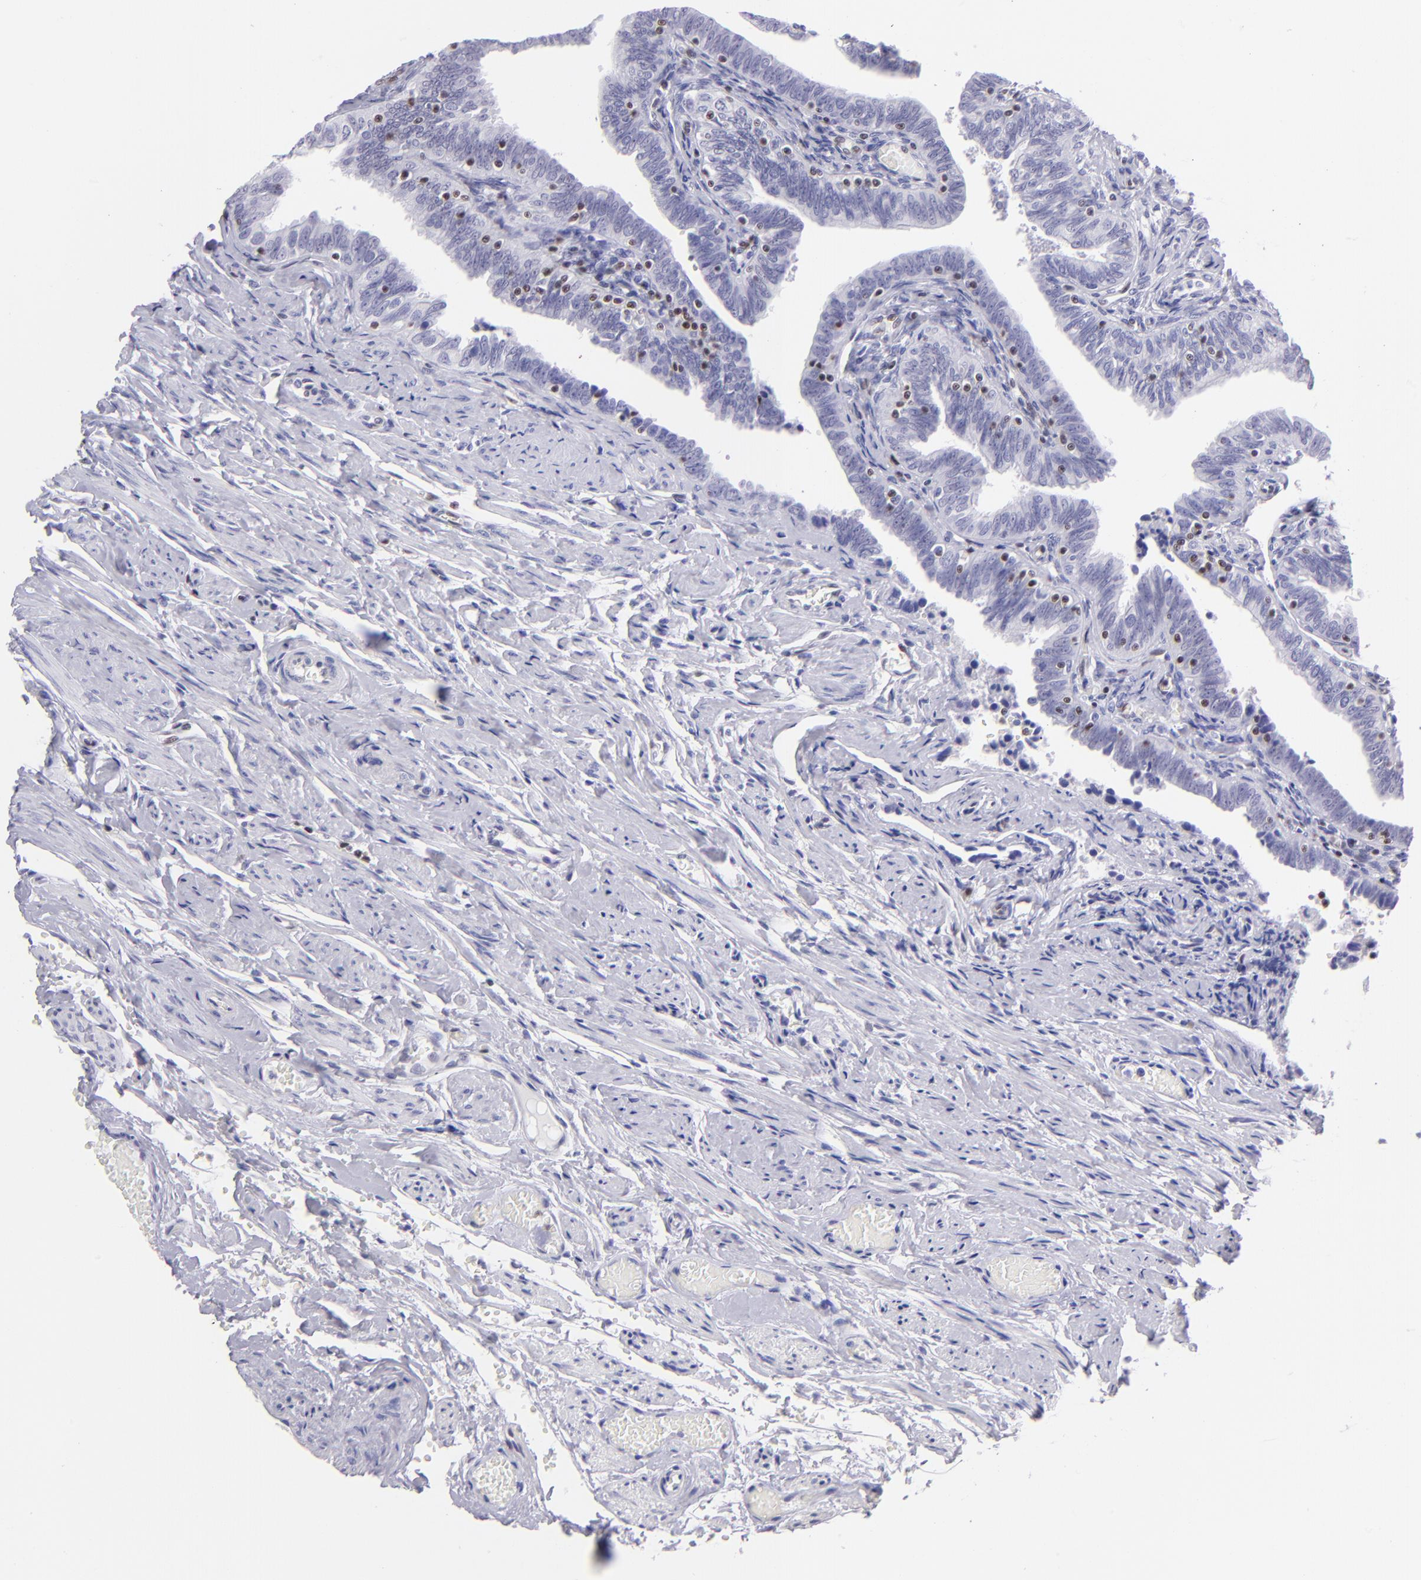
{"staining": {"intensity": "negative", "quantity": "none", "location": "none"}, "tissue": "fallopian tube", "cell_type": "Glandular cells", "image_type": "normal", "snomed": [{"axis": "morphology", "description": "Normal tissue, NOS"}, {"axis": "topography", "description": "Fallopian tube"}, {"axis": "topography", "description": "Ovary"}], "caption": "Normal fallopian tube was stained to show a protein in brown. There is no significant staining in glandular cells. (DAB immunohistochemistry, high magnification).", "gene": "ETS1", "patient": {"sex": "female", "age": 69}}